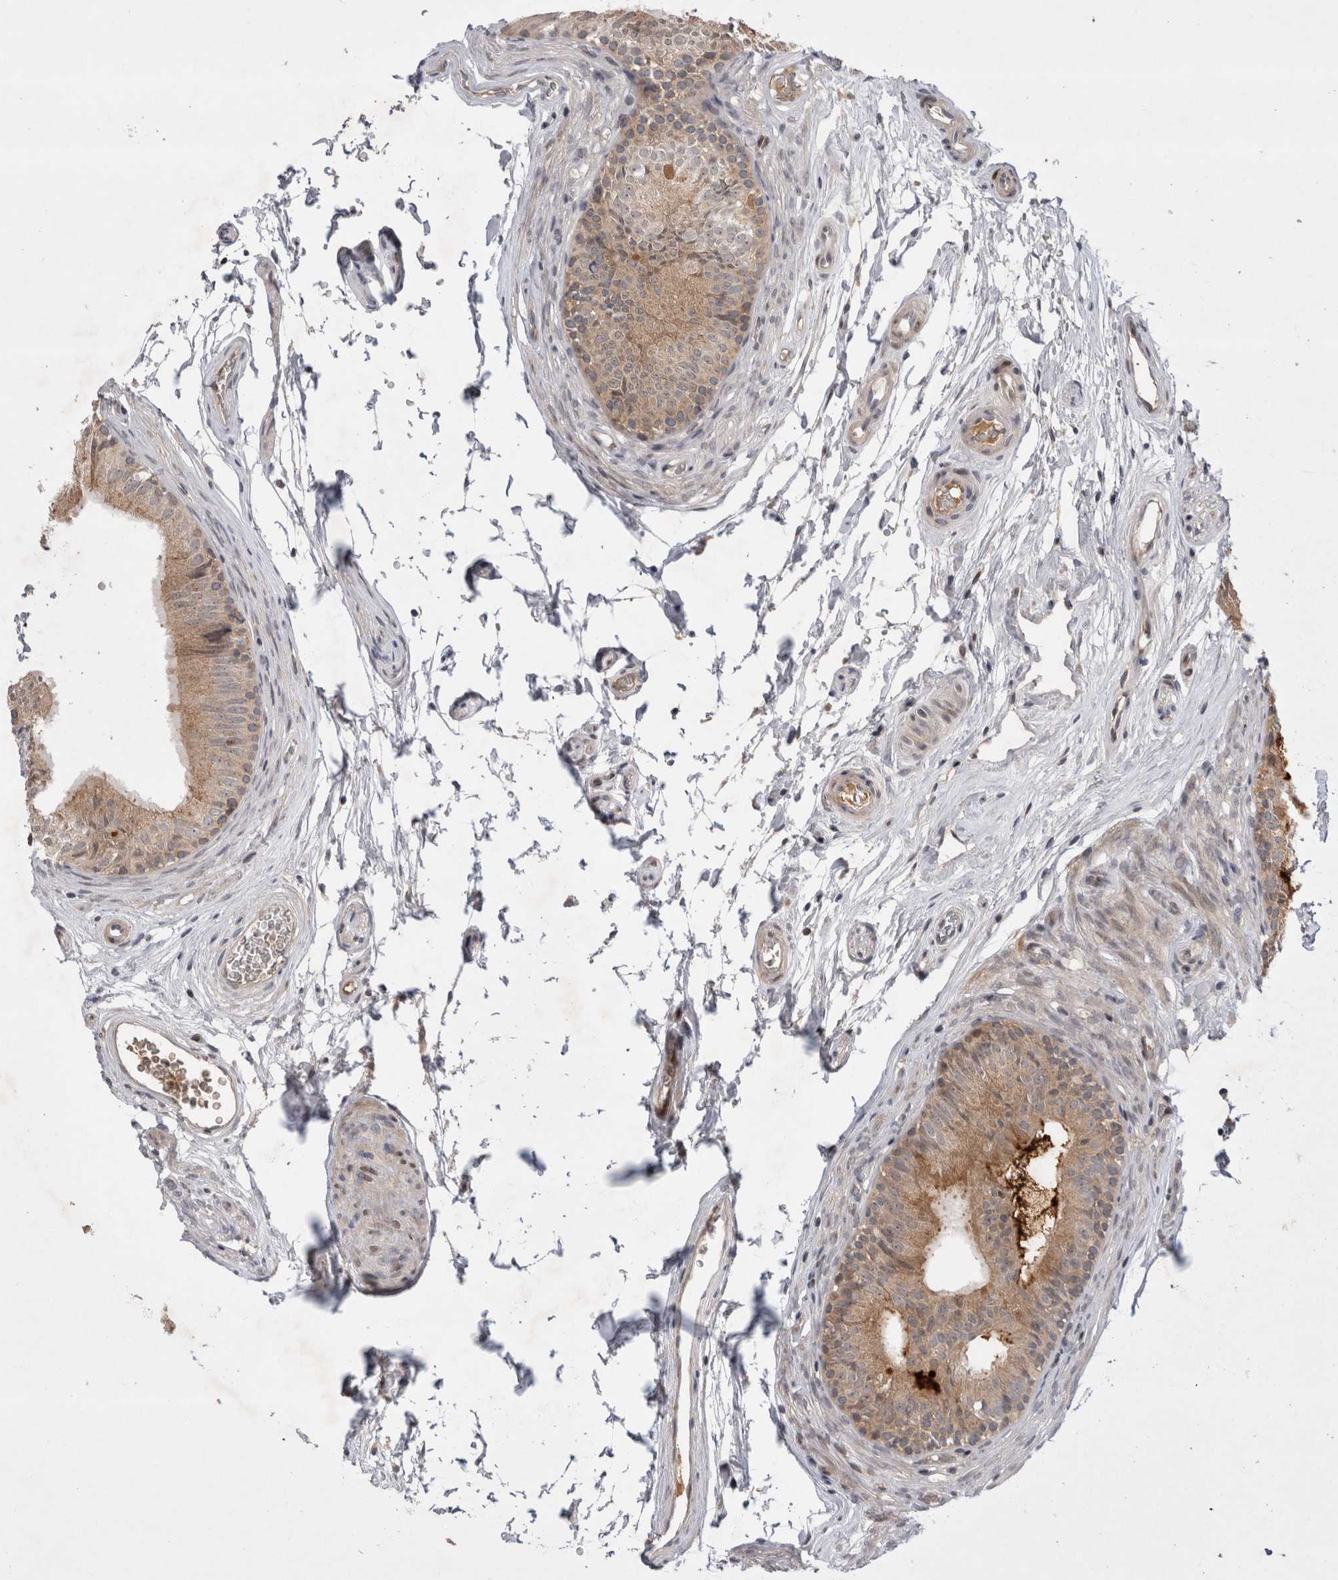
{"staining": {"intensity": "weak", "quantity": ">75%", "location": "cytoplasmic/membranous"}, "tissue": "epididymis", "cell_type": "Glandular cells", "image_type": "normal", "snomed": [{"axis": "morphology", "description": "Normal tissue, NOS"}, {"axis": "topography", "description": "Epididymis"}], "caption": "Weak cytoplasmic/membranous staining is appreciated in approximately >75% of glandular cells in unremarkable epididymis. (DAB = brown stain, brightfield microscopy at high magnification).", "gene": "PLEKHM1", "patient": {"sex": "male", "age": 36}}